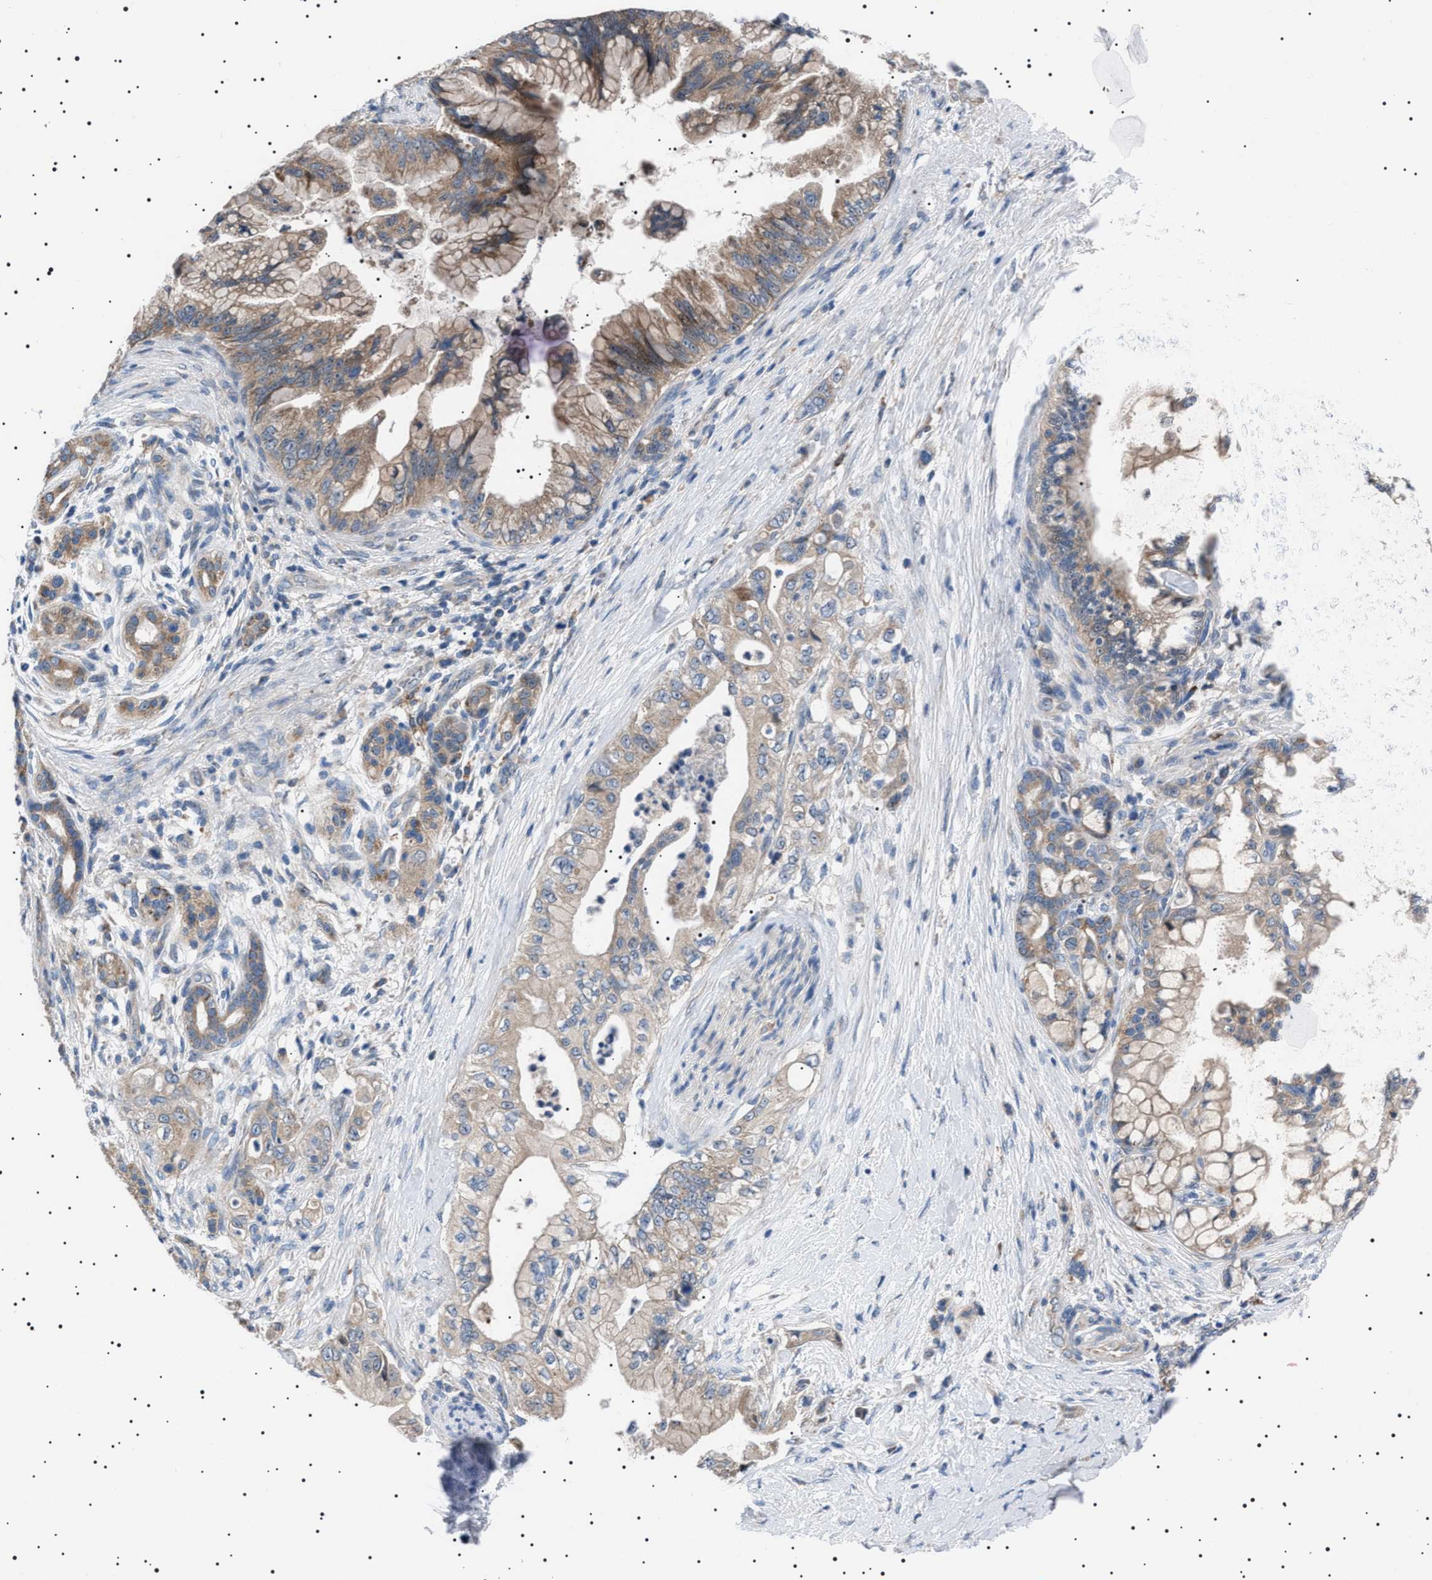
{"staining": {"intensity": "moderate", "quantity": "25%-75%", "location": "cytoplasmic/membranous"}, "tissue": "pancreatic cancer", "cell_type": "Tumor cells", "image_type": "cancer", "snomed": [{"axis": "morphology", "description": "Adenocarcinoma, NOS"}, {"axis": "topography", "description": "Pancreas"}], "caption": "Immunohistochemical staining of pancreatic adenocarcinoma exhibits medium levels of moderate cytoplasmic/membranous protein positivity in about 25%-75% of tumor cells.", "gene": "PTRH1", "patient": {"sex": "male", "age": 59}}